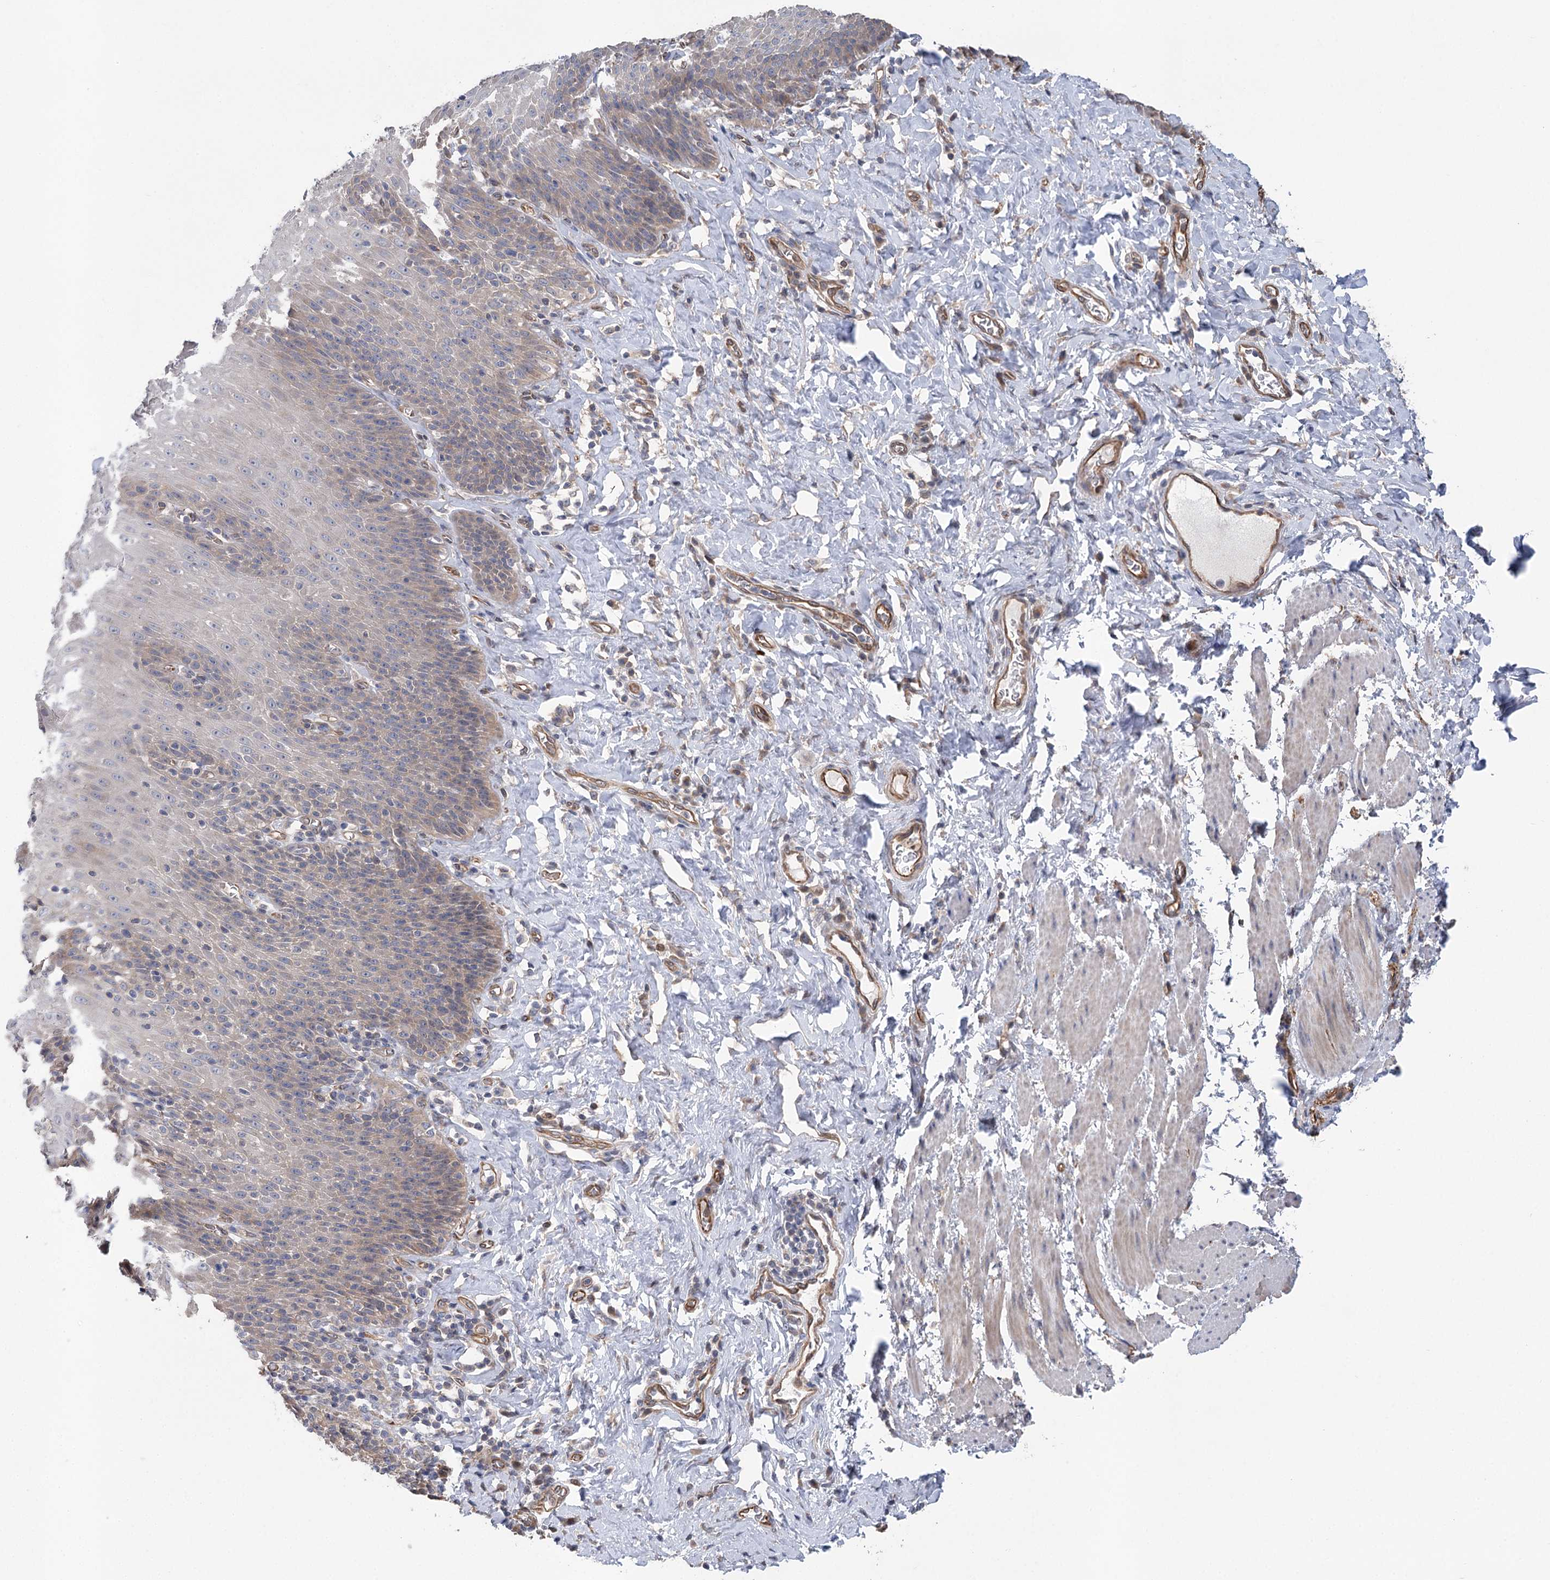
{"staining": {"intensity": "weak", "quantity": "25%-75%", "location": "cytoplasmic/membranous"}, "tissue": "esophagus", "cell_type": "Squamous epithelial cells", "image_type": "normal", "snomed": [{"axis": "morphology", "description": "Normal tissue, NOS"}, {"axis": "topography", "description": "Esophagus"}], "caption": "Immunohistochemistry (IHC) histopathology image of unremarkable human esophagus stained for a protein (brown), which displays low levels of weak cytoplasmic/membranous expression in approximately 25%-75% of squamous epithelial cells.", "gene": "RWDD4", "patient": {"sex": "female", "age": 61}}